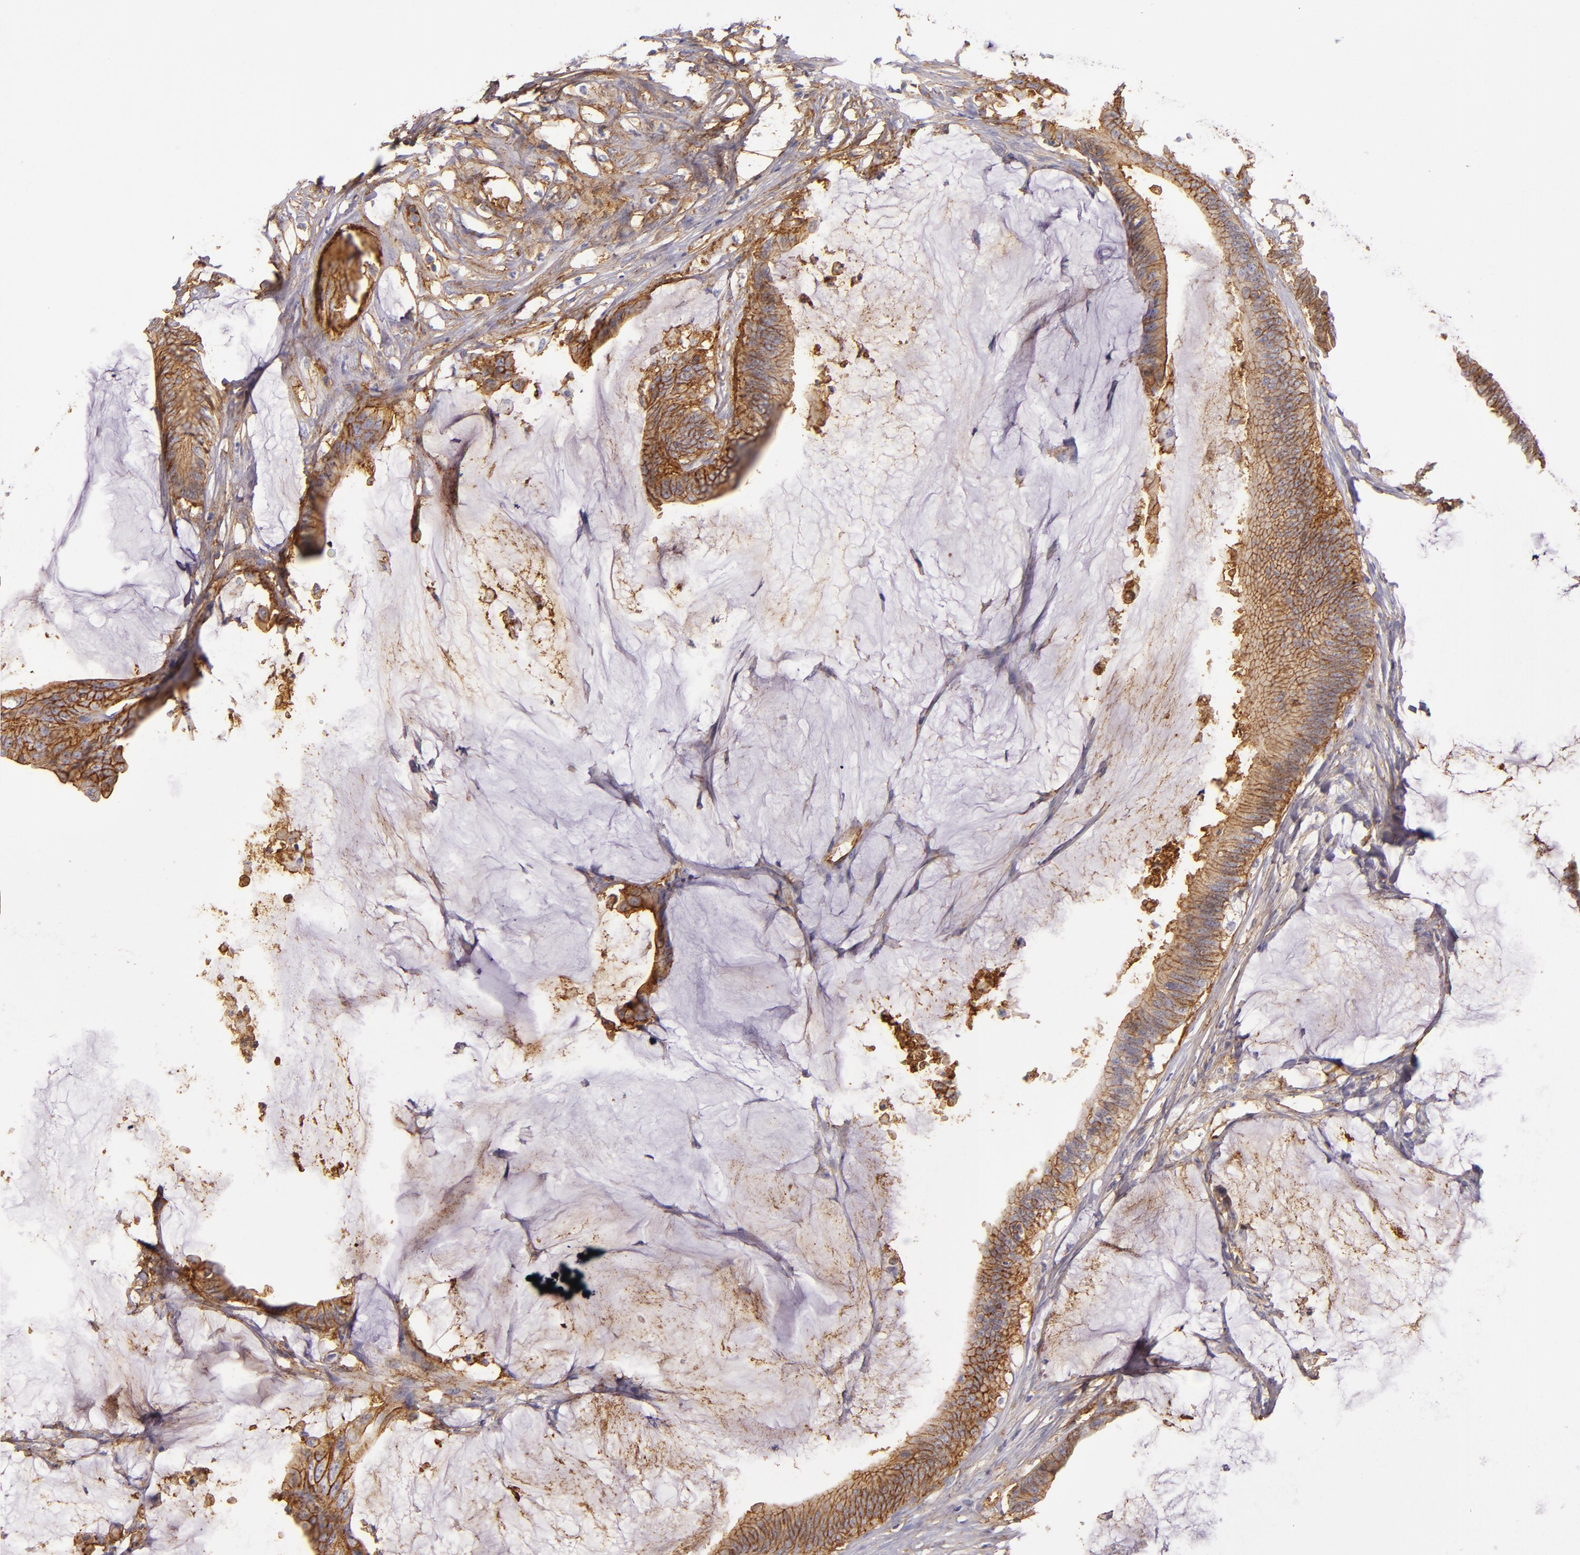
{"staining": {"intensity": "strong", "quantity": ">75%", "location": "cytoplasmic/membranous"}, "tissue": "colorectal cancer", "cell_type": "Tumor cells", "image_type": "cancer", "snomed": [{"axis": "morphology", "description": "Adenocarcinoma, NOS"}, {"axis": "topography", "description": "Rectum"}], "caption": "Human colorectal cancer (adenocarcinoma) stained with a protein marker demonstrates strong staining in tumor cells.", "gene": "CD9", "patient": {"sex": "female", "age": 66}}